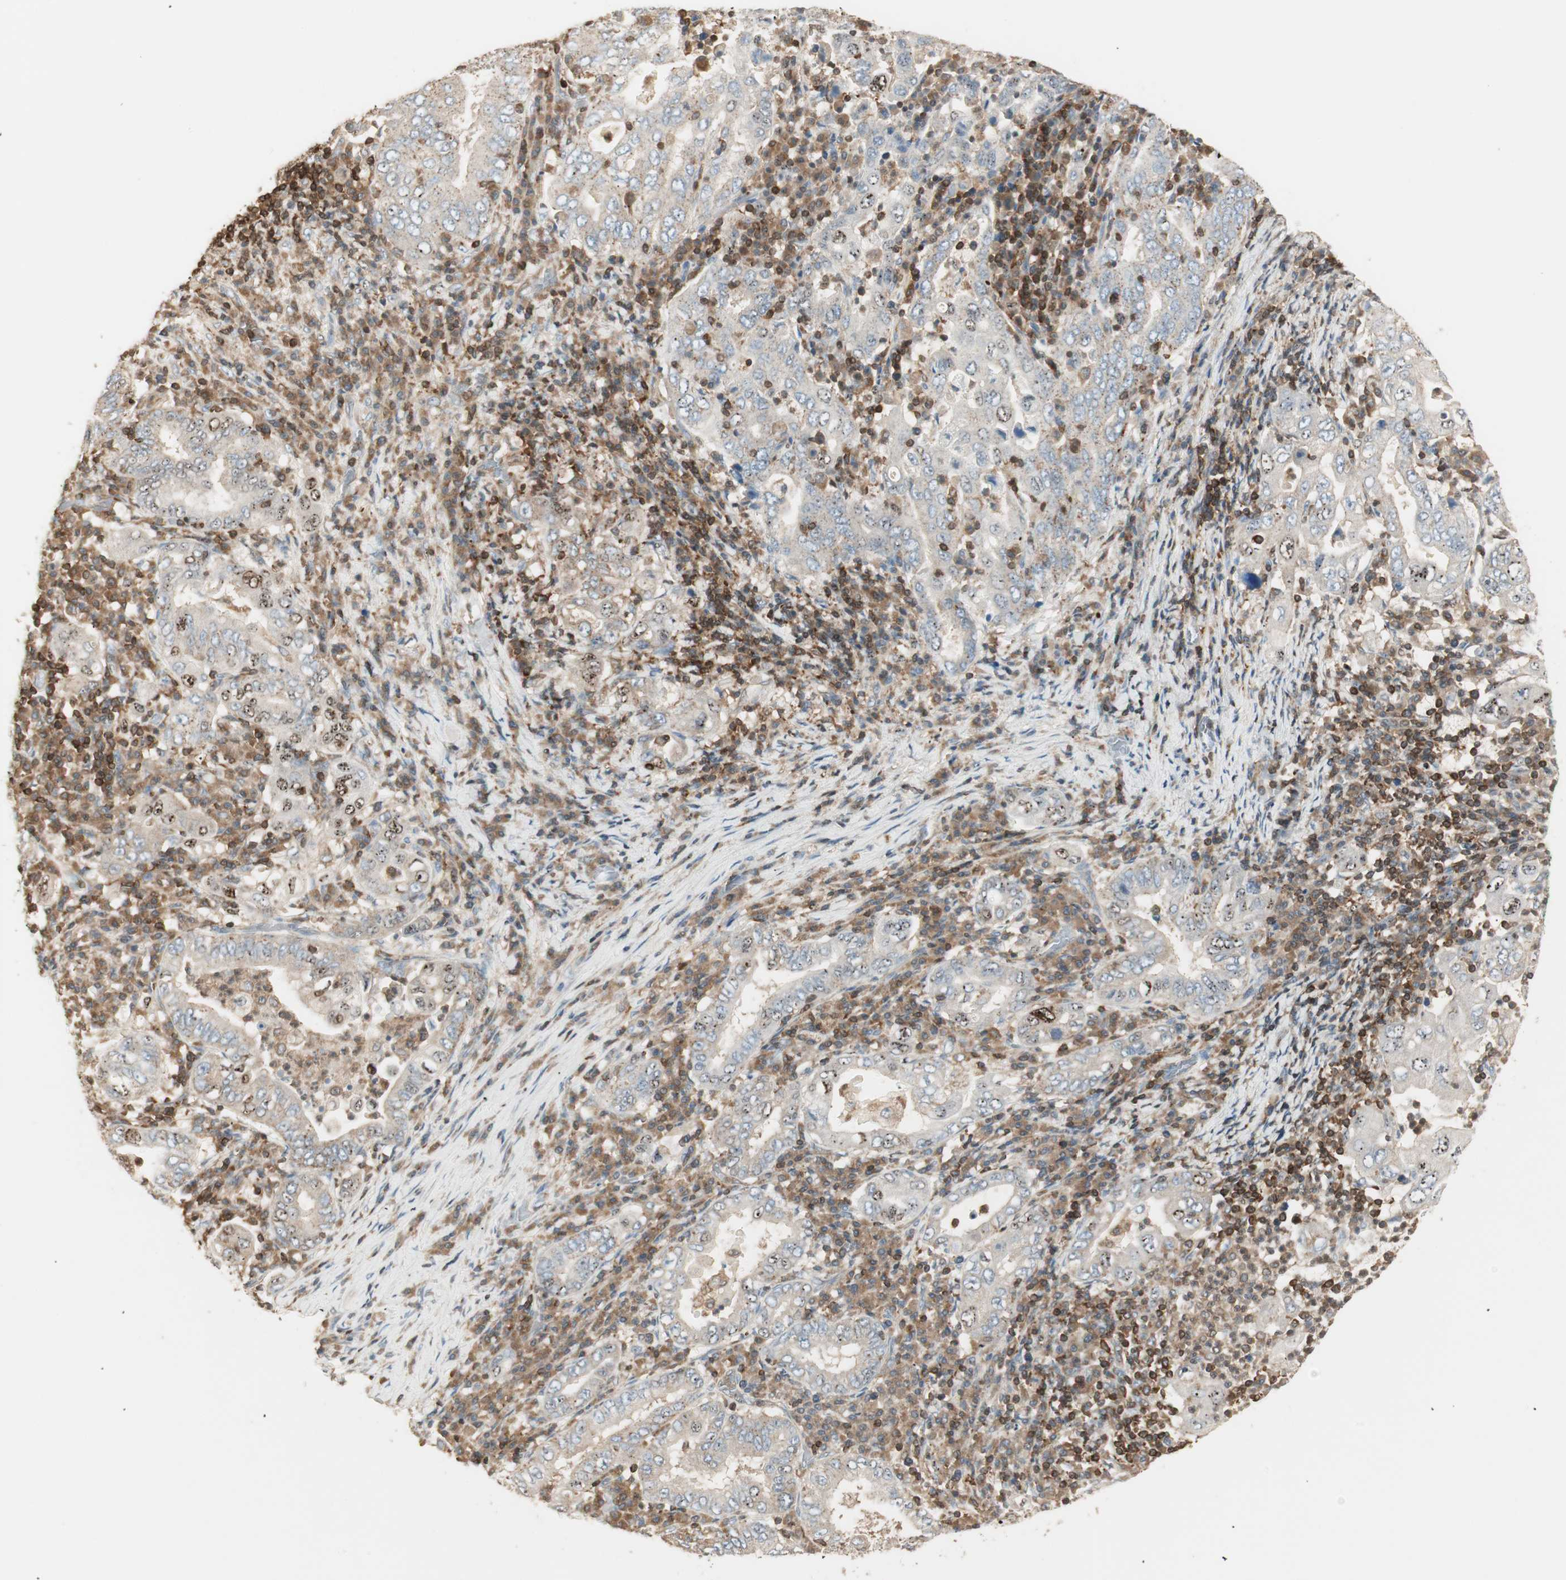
{"staining": {"intensity": "negative", "quantity": "none", "location": "none"}, "tissue": "stomach cancer", "cell_type": "Tumor cells", "image_type": "cancer", "snomed": [{"axis": "morphology", "description": "Normal tissue, NOS"}, {"axis": "morphology", "description": "Adenocarcinoma, NOS"}, {"axis": "topography", "description": "Esophagus"}, {"axis": "topography", "description": "Stomach, upper"}, {"axis": "topography", "description": "Peripheral nerve tissue"}], "caption": "Protein analysis of stomach adenocarcinoma shows no significant positivity in tumor cells.", "gene": "CRLF3", "patient": {"sex": "male", "age": 62}}